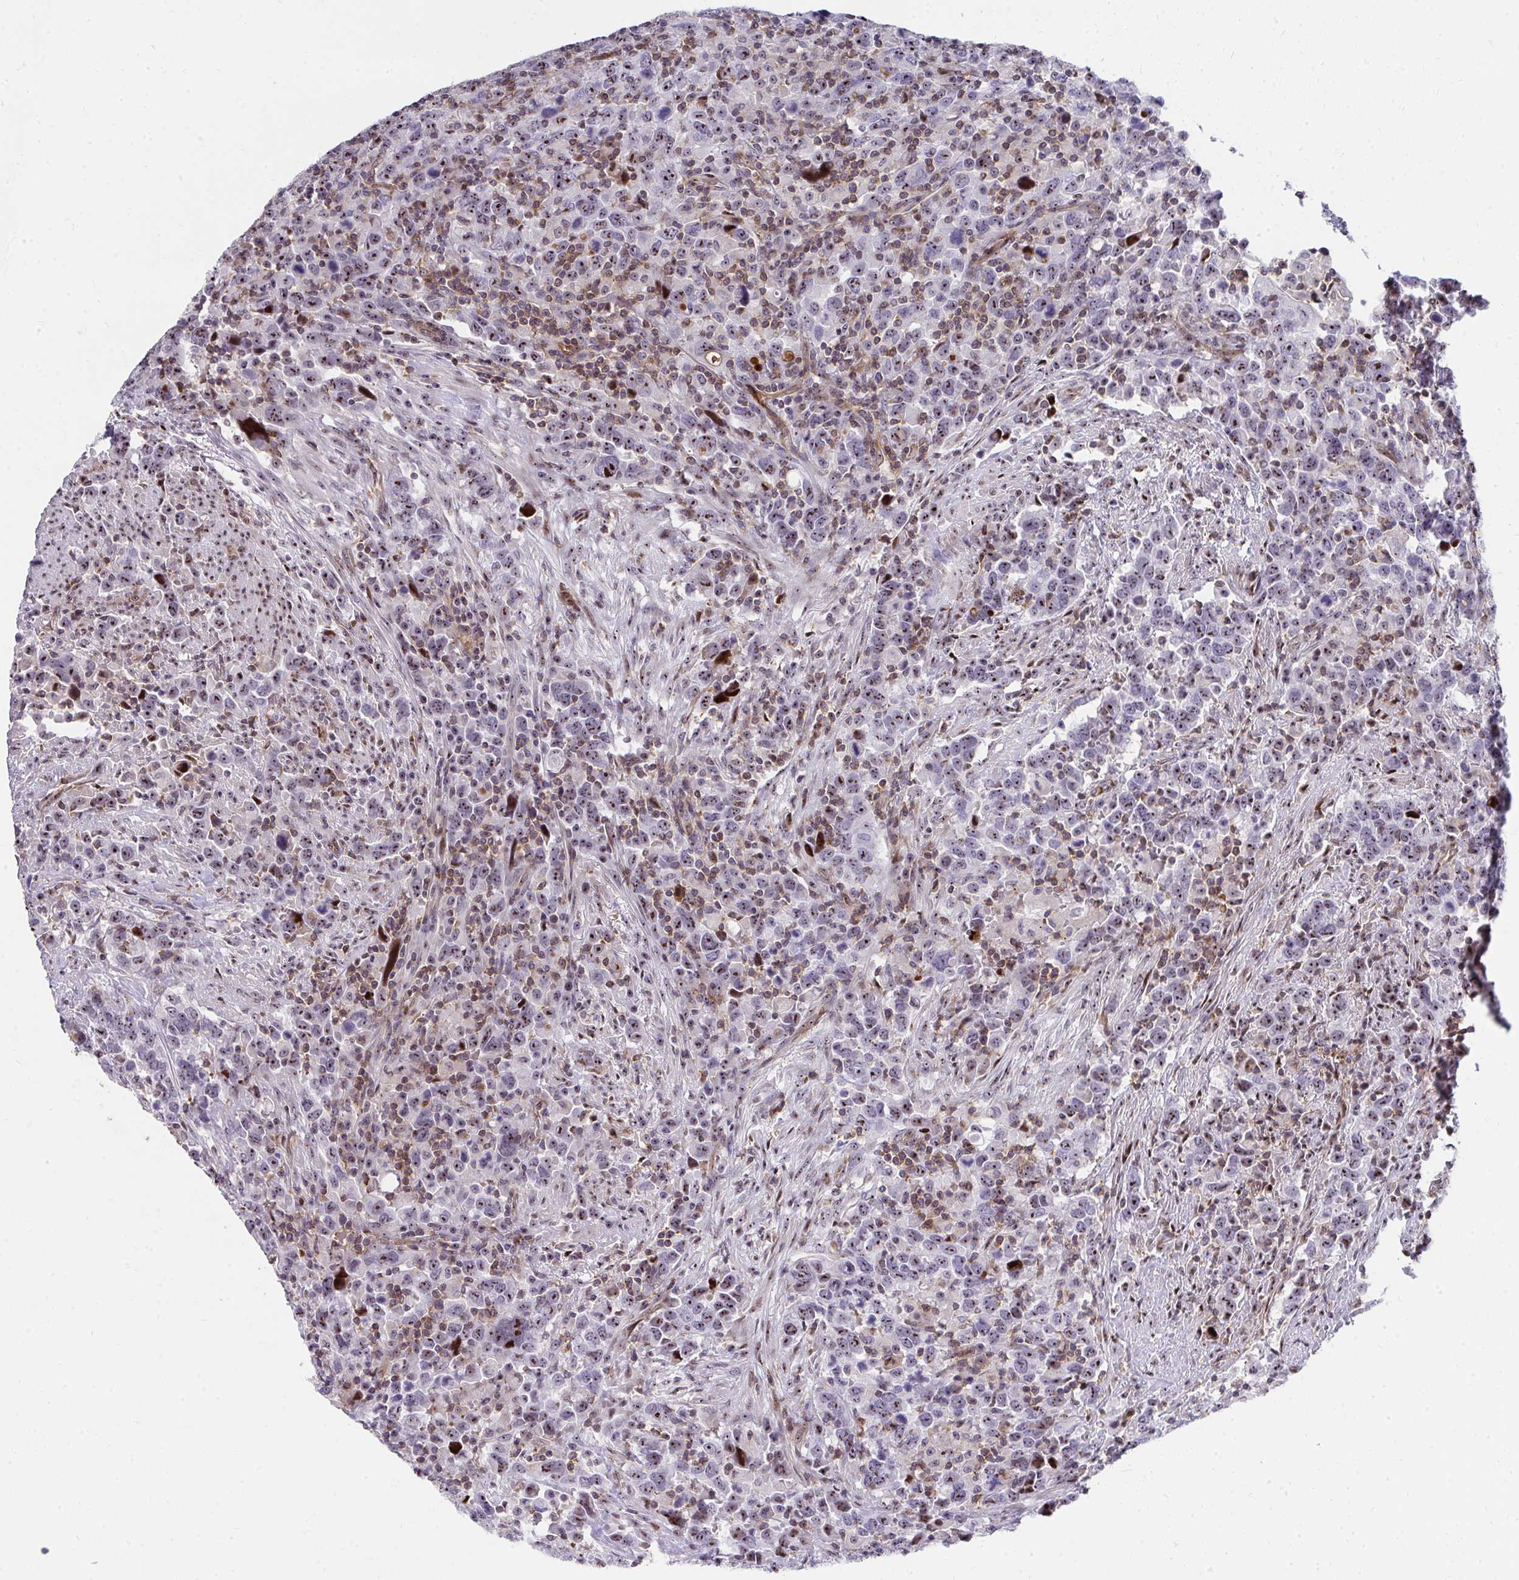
{"staining": {"intensity": "moderate", "quantity": ">75%", "location": "nuclear"}, "tissue": "urothelial cancer", "cell_type": "Tumor cells", "image_type": "cancer", "snomed": [{"axis": "morphology", "description": "Urothelial carcinoma, High grade"}, {"axis": "topography", "description": "Urinary bladder"}], "caption": "The image reveals immunohistochemical staining of urothelial cancer. There is moderate nuclear expression is present in approximately >75% of tumor cells. Ihc stains the protein in brown and the nuclei are stained blue.", "gene": "FOXN3", "patient": {"sex": "male", "age": 61}}